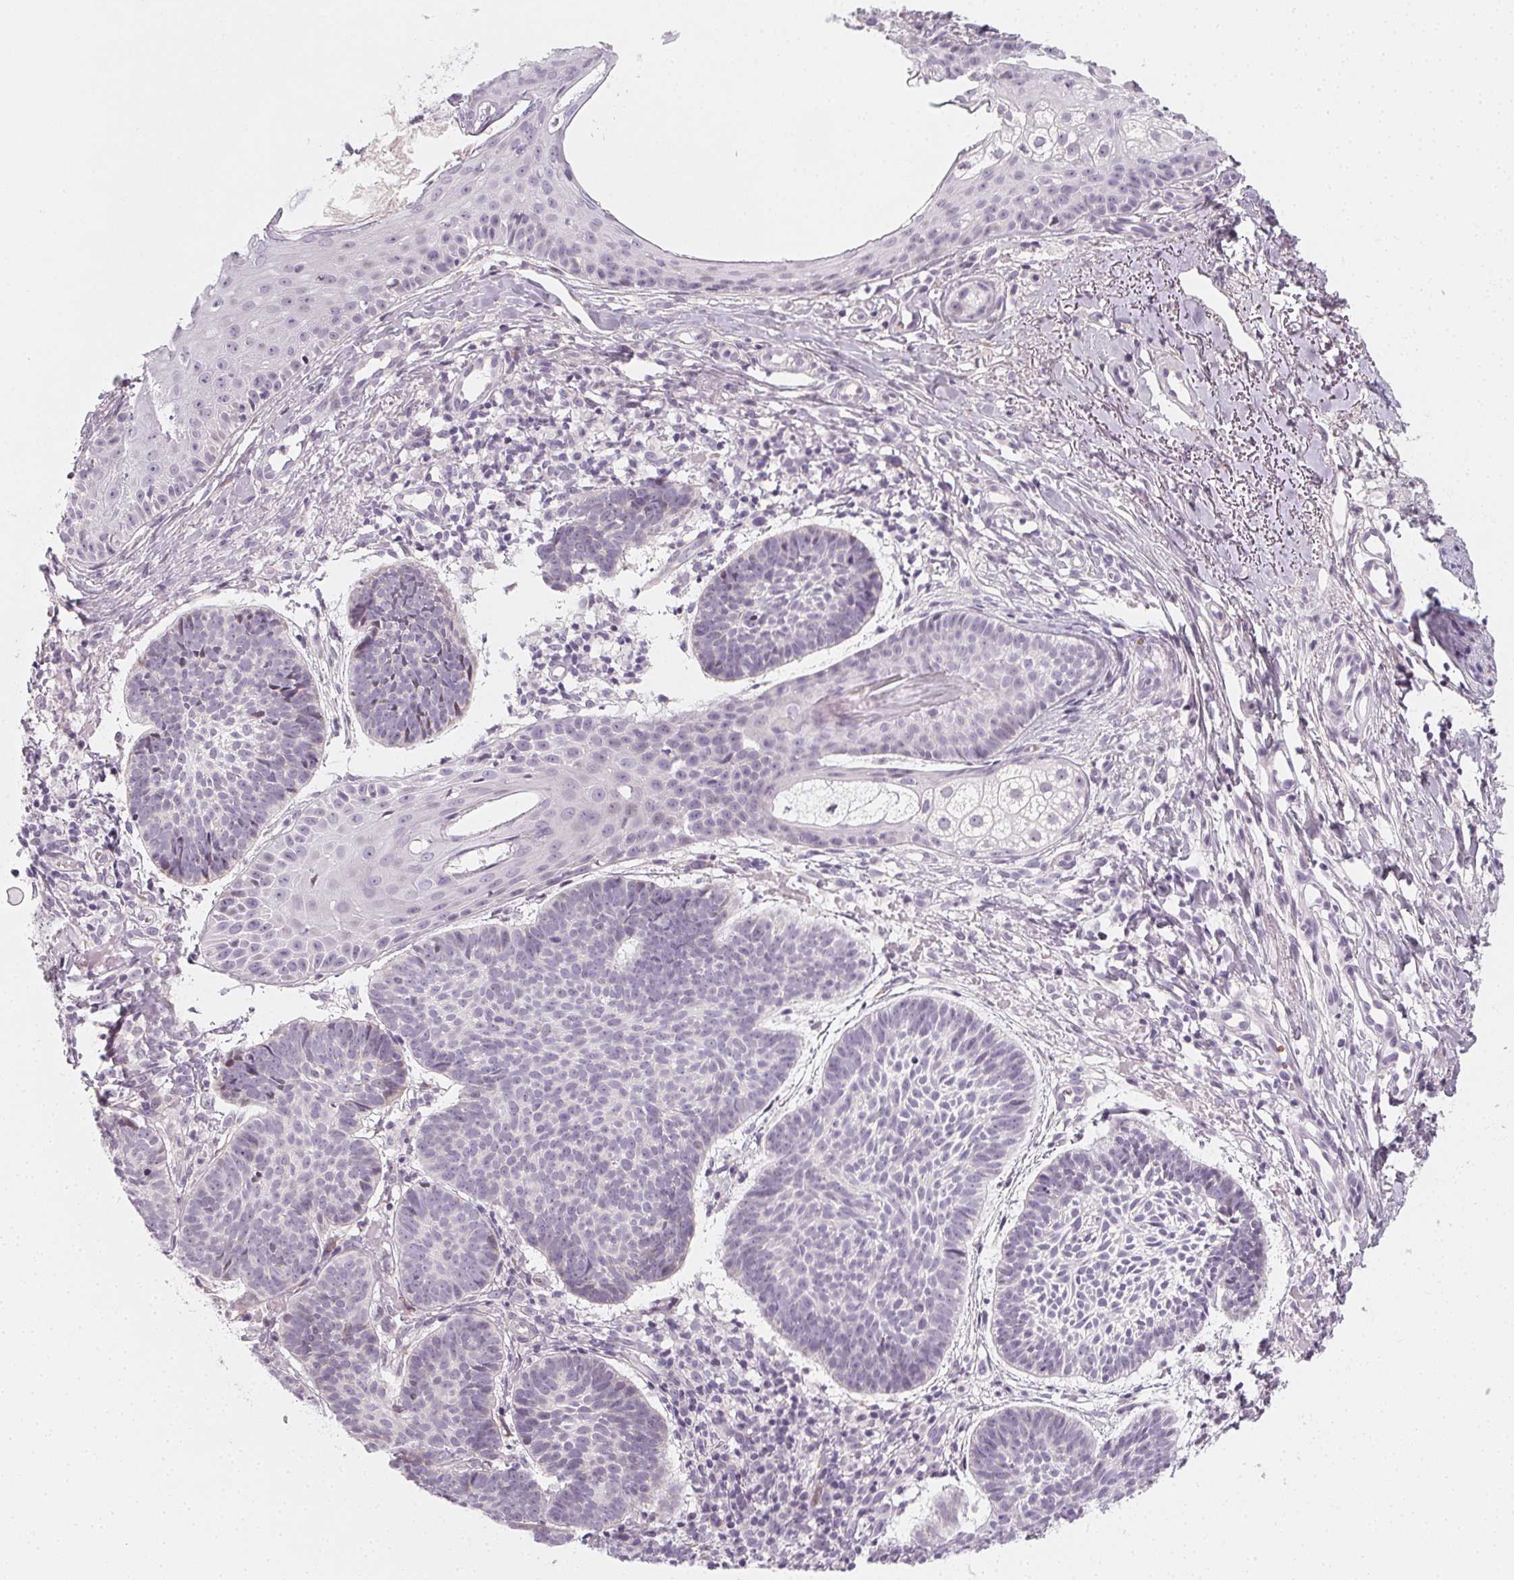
{"staining": {"intensity": "negative", "quantity": "none", "location": "none"}, "tissue": "skin cancer", "cell_type": "Tumor cells", "image_type": "cancer", "snomed": [{"axis": "morphology", "description": "Basal cell carcinoma"}, {"axis": "topography", "description": "Skin"}], "caption": "Immunohistochemical staining of basal cell carcinoma (skin) reveals no significant positivity in tumor cells. (Immunohistochemistry (ihc), brightfield microscopy, high magnification).", "gene": "CCDC96", "patient": {"sex": "male", "age": 72}}